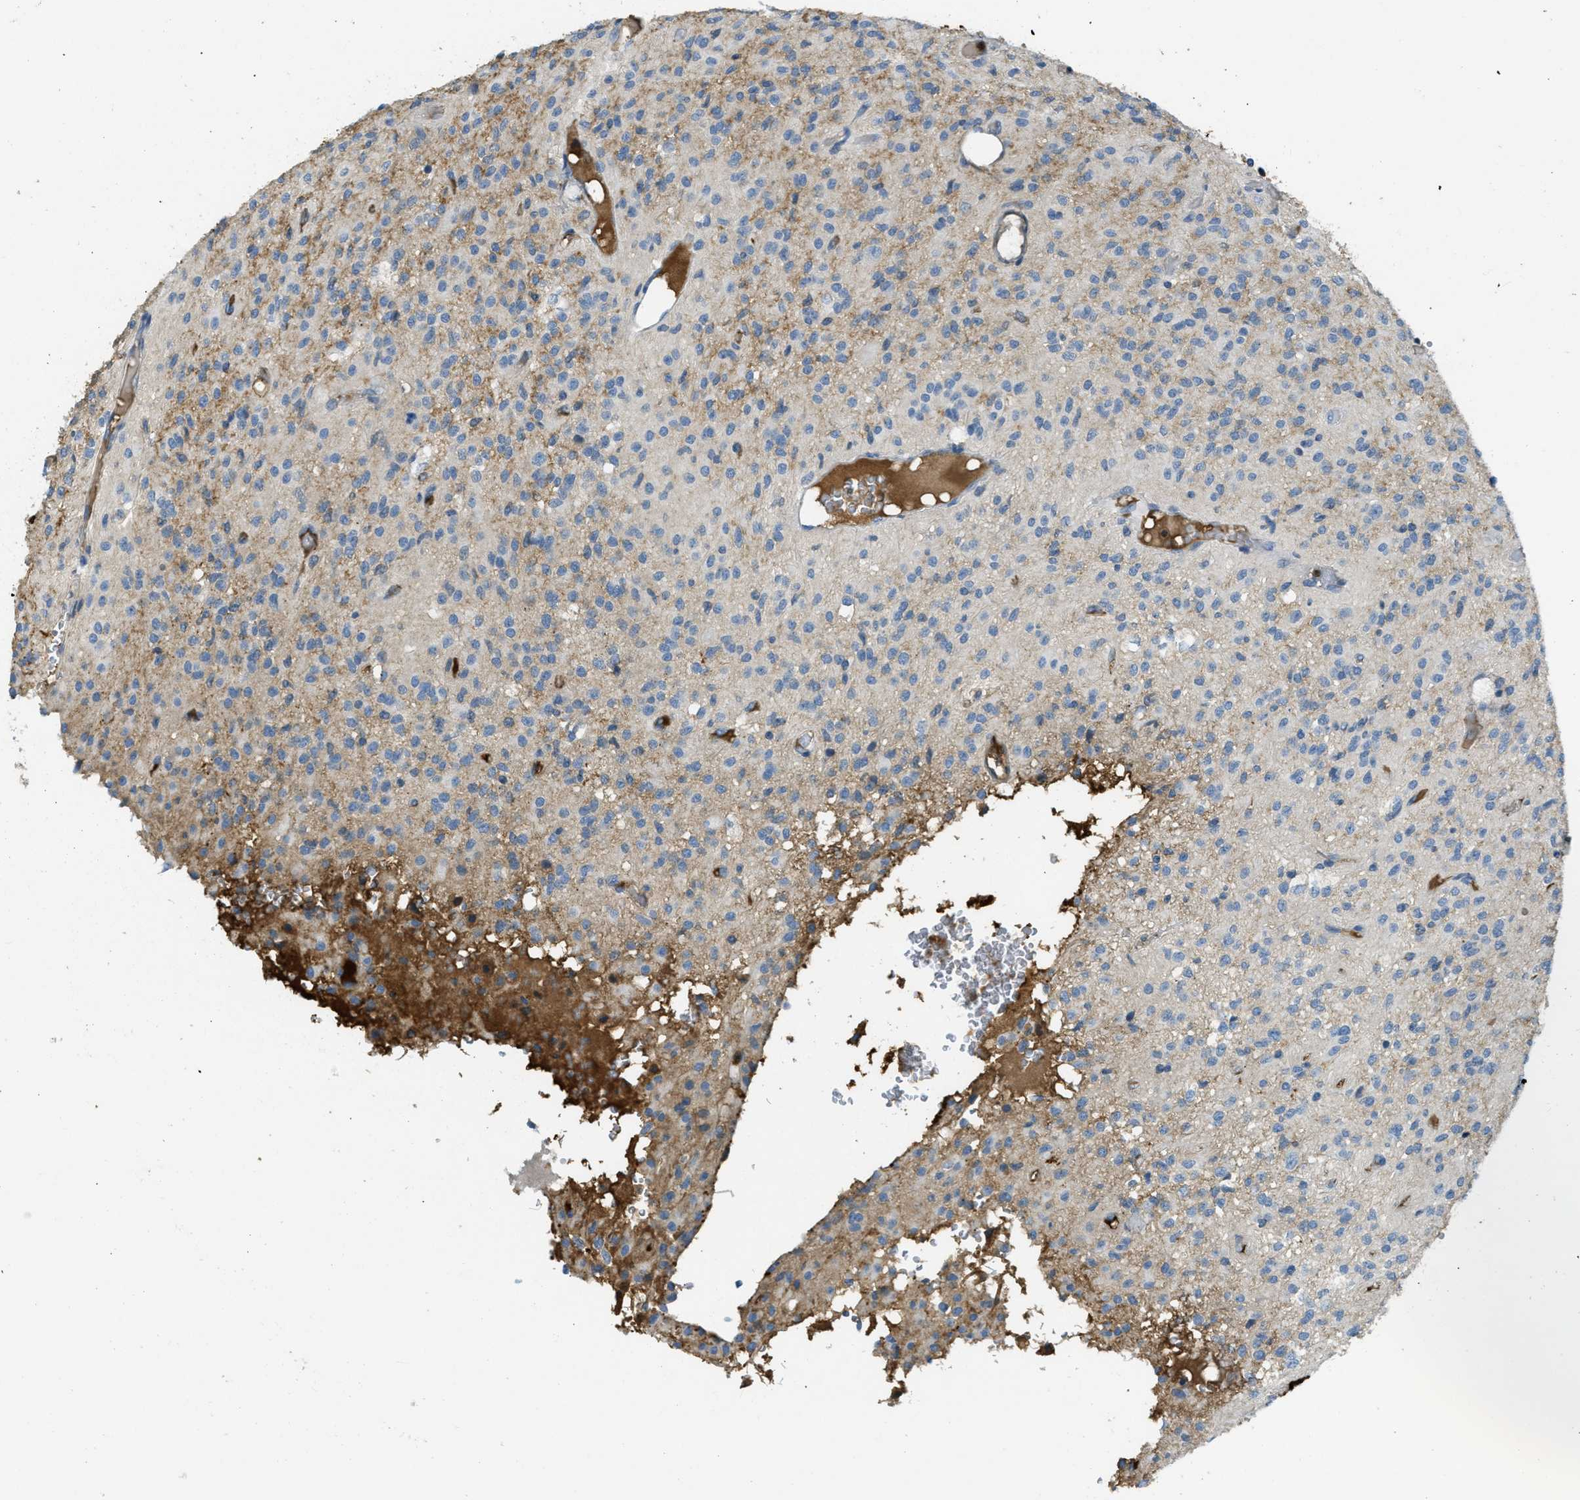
{"staining": {"intensity": "moderate", "quantity": "<25%", "location": "cytoplasmic/membranous"}, "tissue": "glioma", "cell_type": "Tumor cells", "image_type": "cancer", "snomed": [{"axis": "morphology", "description": "Glioma, malignant, High grade"}, {"axis": "topography", "description": "Brain"}], "caption": "Protein staining of glioma tissue reveals moderate cytoplasmic/membranous expression in approximately <25% of tumor cells.", "gene": "PRTN3", "patient": {"sex": "female", "age": 59}}